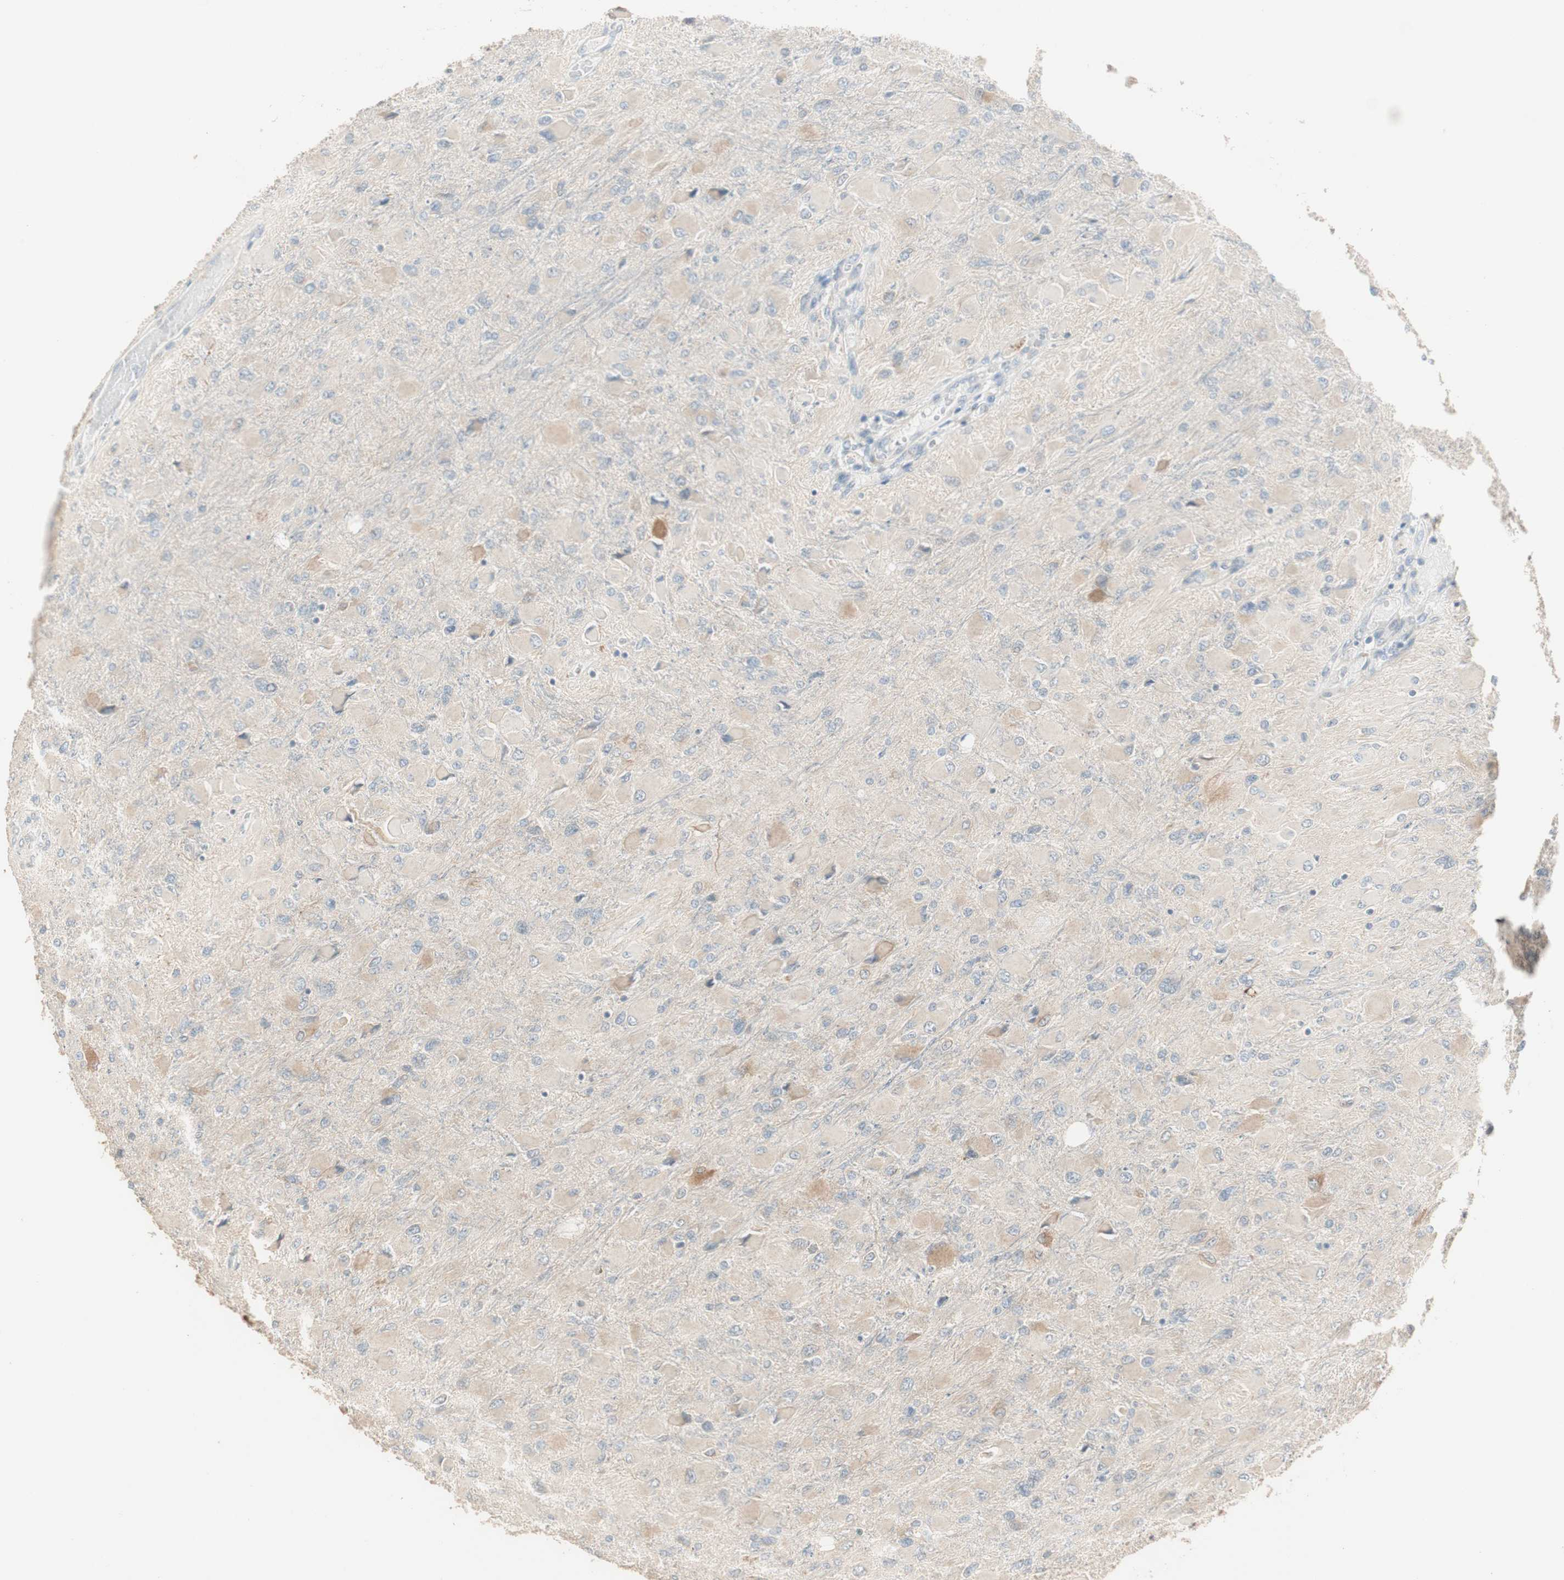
{"staining": {"intensity": "weak", "quantity": "<25%", "location": "cytoplasmic/membranous"}, "tissue": "glioma", "cell_type": "Tumor cells", "image_type": "cancer", "snomed": [{"axis": "morphology", "description": "Glioma, malignant, High grade"}, {"axis": "topography", "description": "Cerebral cortex"}], "caption": "The image shows no staining of tumor cells in glioma.", "gene": "TASOR", "patient": {"sex": "female", "age": 36}}